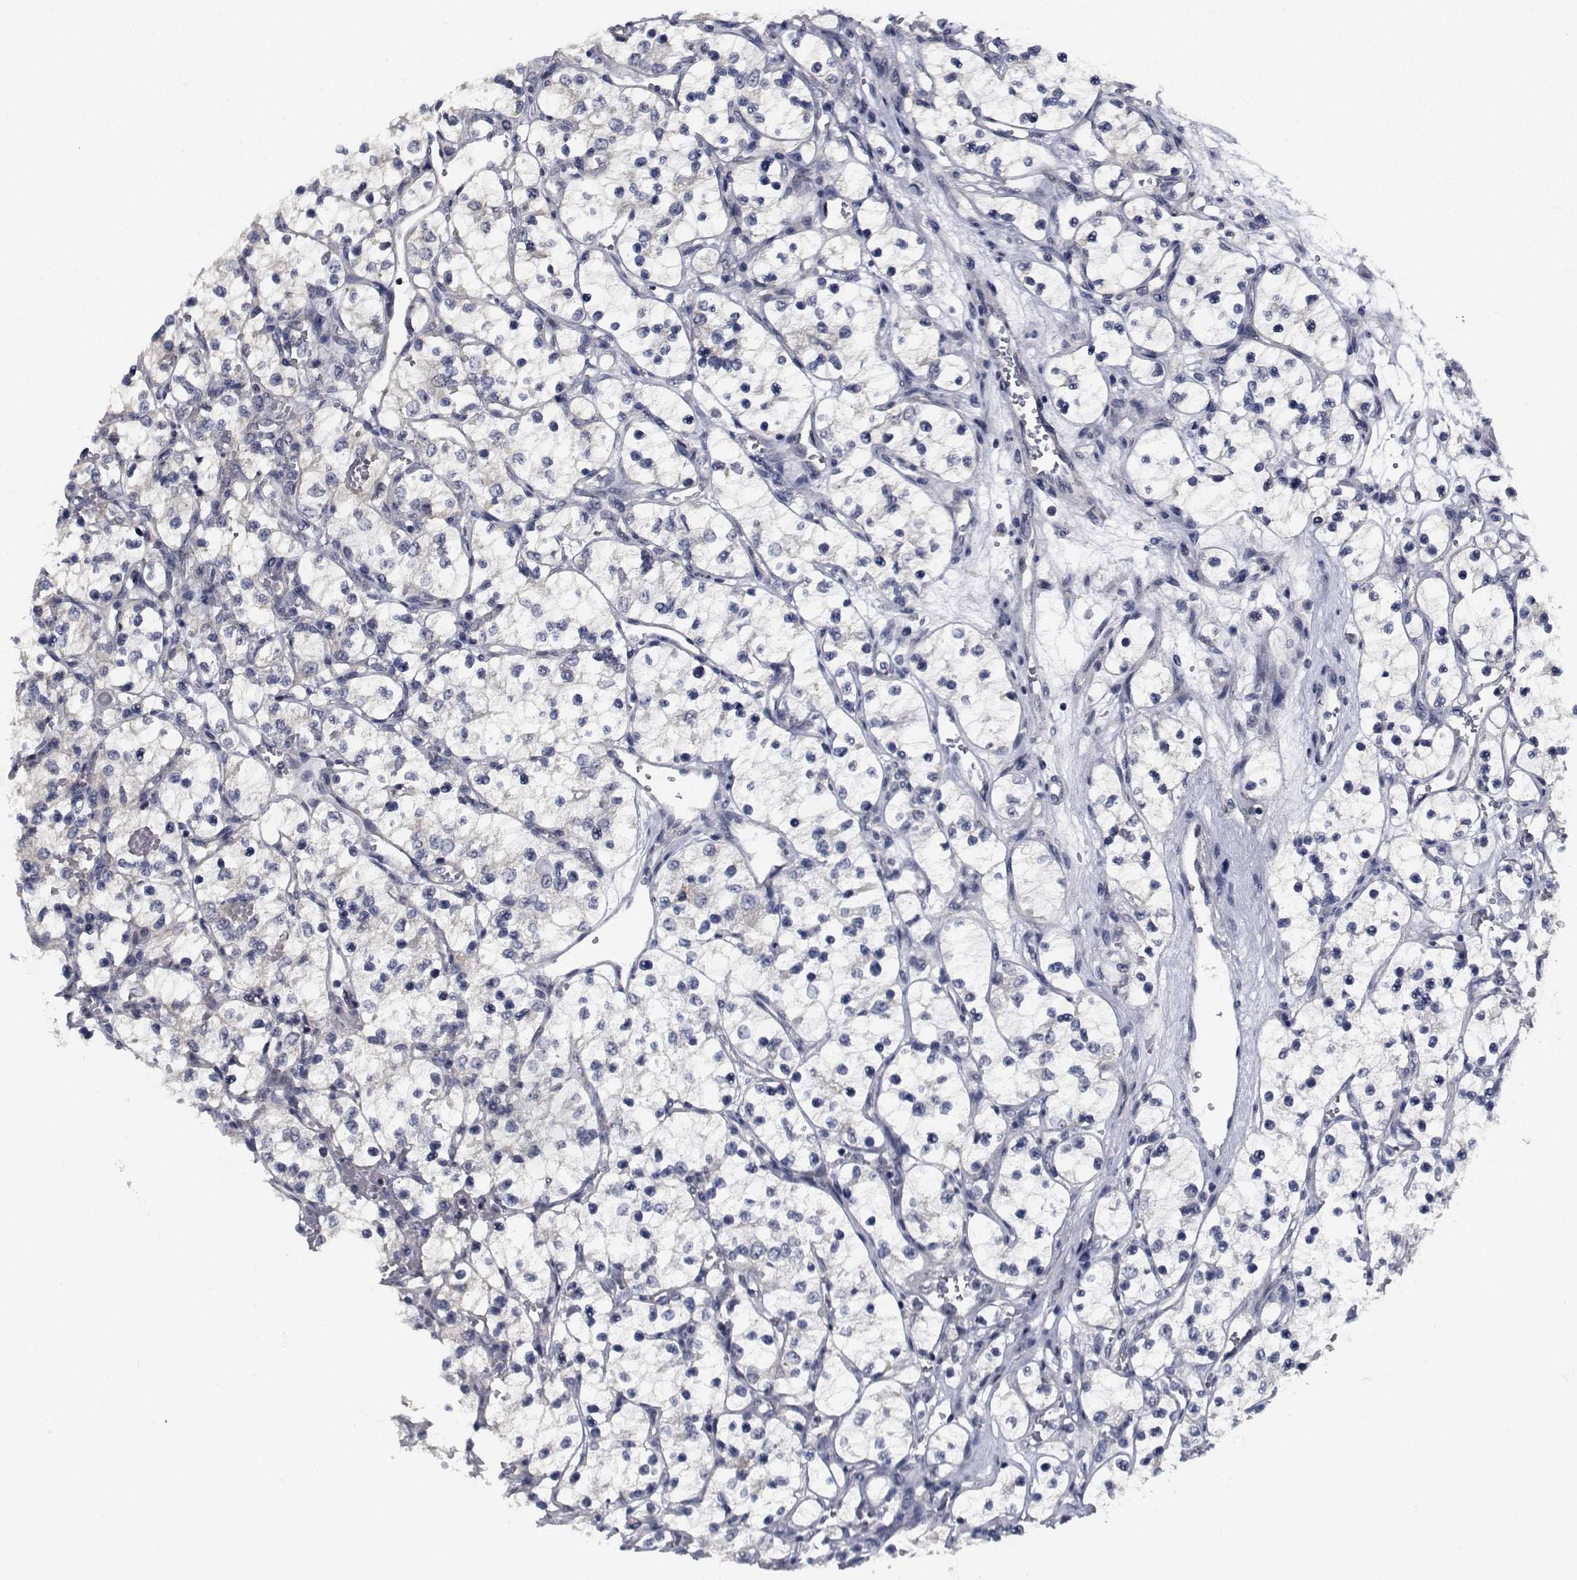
{"staining": {"intensity": "negative", "quantity": "none", "location": "none"}, "tissue": "renal cancer", "cell_type": "Tumor cells", "image_type": "cancer", "snomed": [{"axis": "morphology", "description": "Adenocarcinoma, NOS"}, {"axis": "topography", "description": "Kidney"}], "caption": "High power microscopy histopathology image of an IHC histopathology image of adenocarcinoma (renal), revealing no significant staining in tumor cells.", "gene": "NVL", "patient": {"sex": "female", "age": 69}}